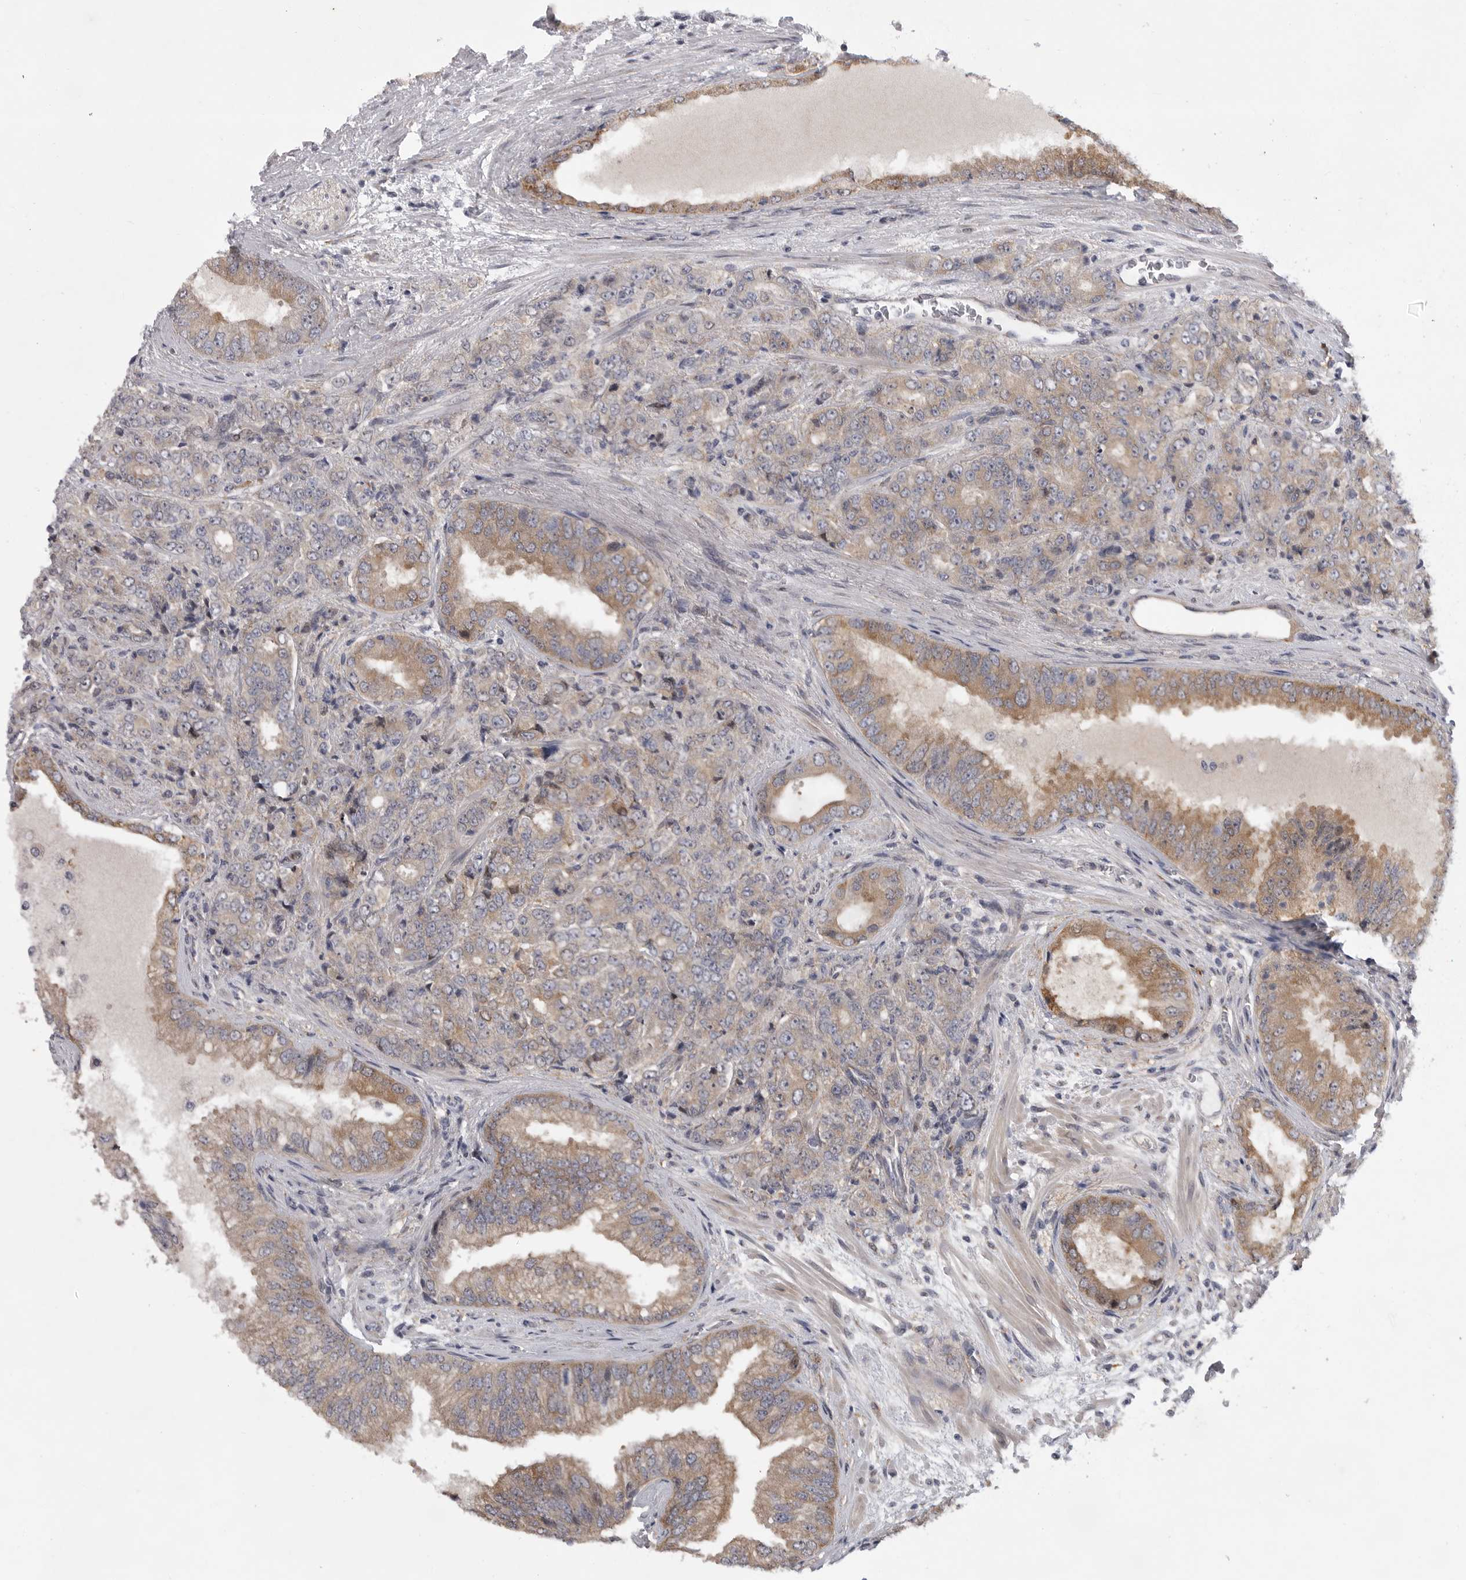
{"staining": {"intensity": "moderate", "quantity": ">75%", "location": "cytoplasmic/membranous"}, "tissue": "prostate cancer", "cell_type": "Tumor cells", "image_type": "cancer", "snomed": [{"axis": "morphology", "description": "Adenocarcinoma, High grade"}, {"axis": "topography", "description": "Prostate"}], "caption": "Moderate cytoplasmic/membranous staining is identified in approximately >75% of tumor cells in prostate cancer.", "gene": "FBXO43", "patient": {"sex": "male", "age": 58}}